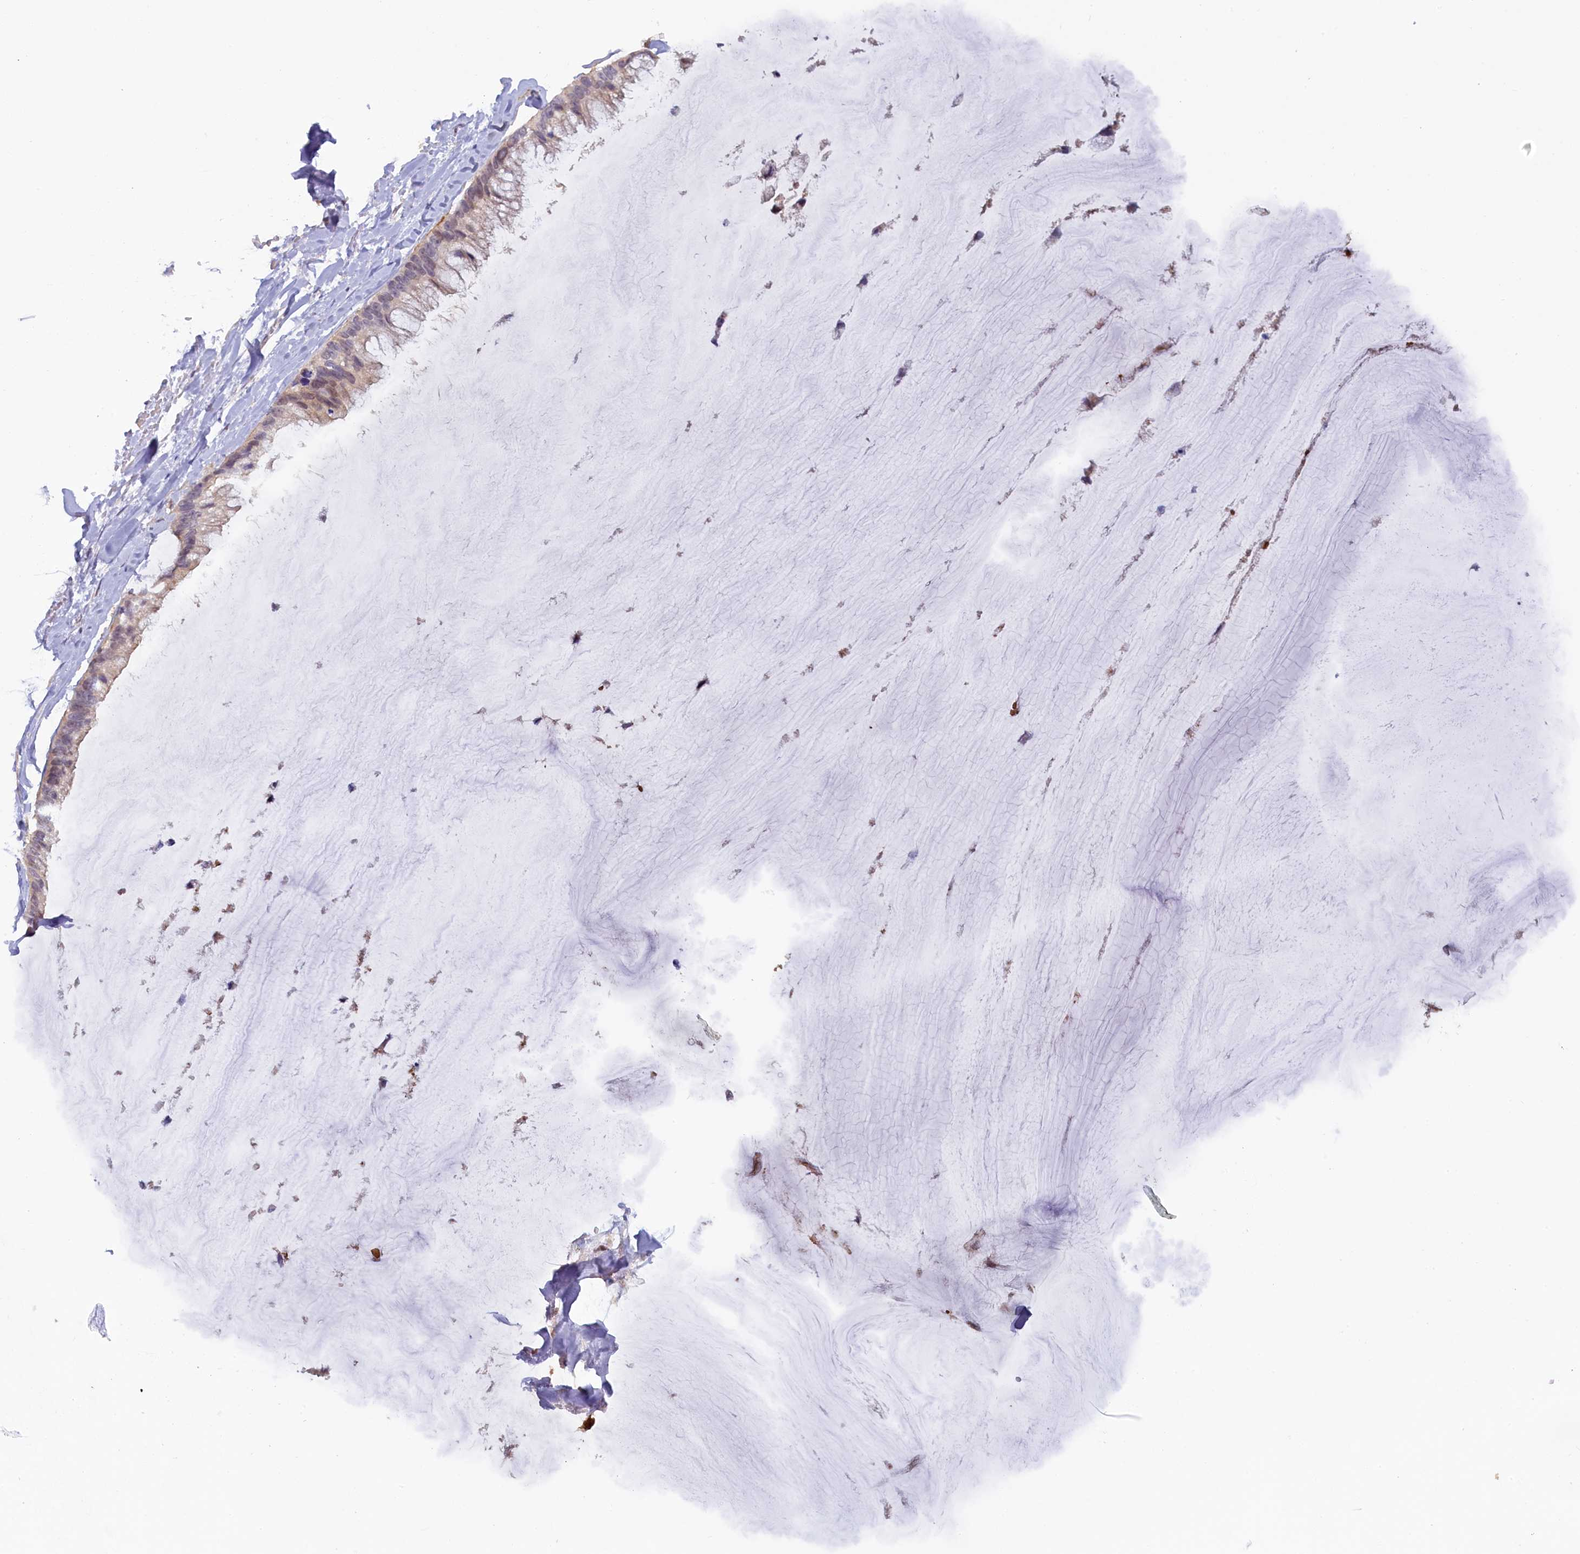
{"staining": {"intensity": "weak", "quantity": "<25%", "location": "nuclear"}, "tissue": "ovarian cancer", "cell_type": "Tumor cells", "image_type": "cancer", "snomed": [{"axis": "morphology", "description": "Cystadenocarcinoma, mucinous, NOS"}, {"axis": "topography", "description": "Ovary"}], "caption": "Immunohistochemistry histopathology image of neoplastic tissue: ovarian cancer stained with DAB (3,3'-diaminobenzidine) demonstrates no significant protein positivity in tumor cells. (DAB (3,3'-diaminobenzidine) immunohistochemistry with hematoxylin counter stain).", "gene": "MYO16", "patient": {"sex": "female", "age": 39}}